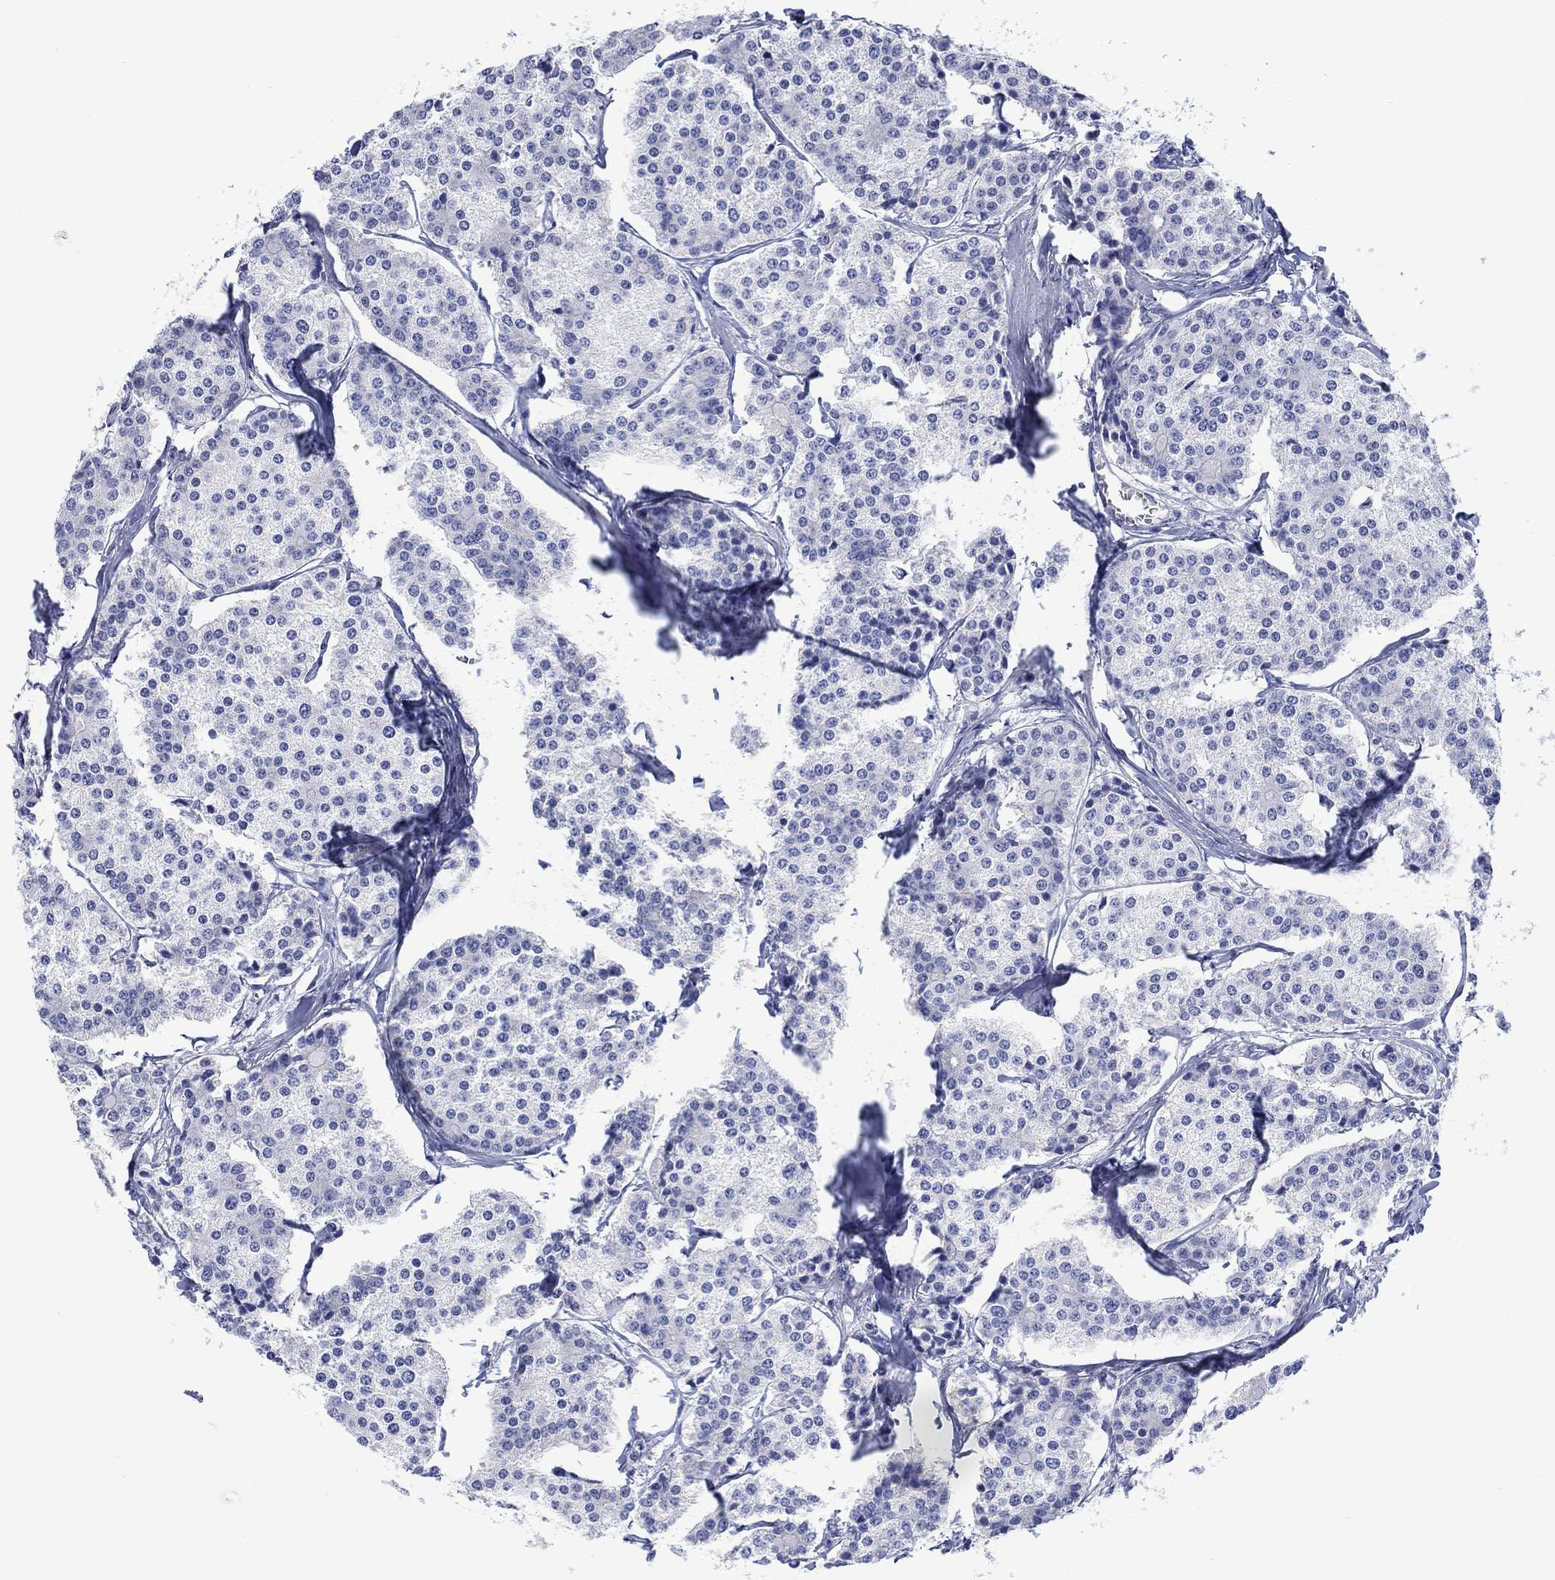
{"staining": {"intensity": "negative", "quantity": "none", "location": "none"}, "tissue": "carcinoid", "cell_type": "Tumor cells", "image_type": "cancer", "snomed": [{"axis": "morphology", "description": "Carcinoid, malignant, NOS"}, {"axis": "topography", "description": "Small intestine"}], "caption": "There is no significant positivity in tumor cells of carcinoid (malignant). (Brightfield microscopy of DAB immunohistochemistry (IHC) at high magnification).", "gene": "TOMM20L", "patient": {"sex": "female", "age": 65}}